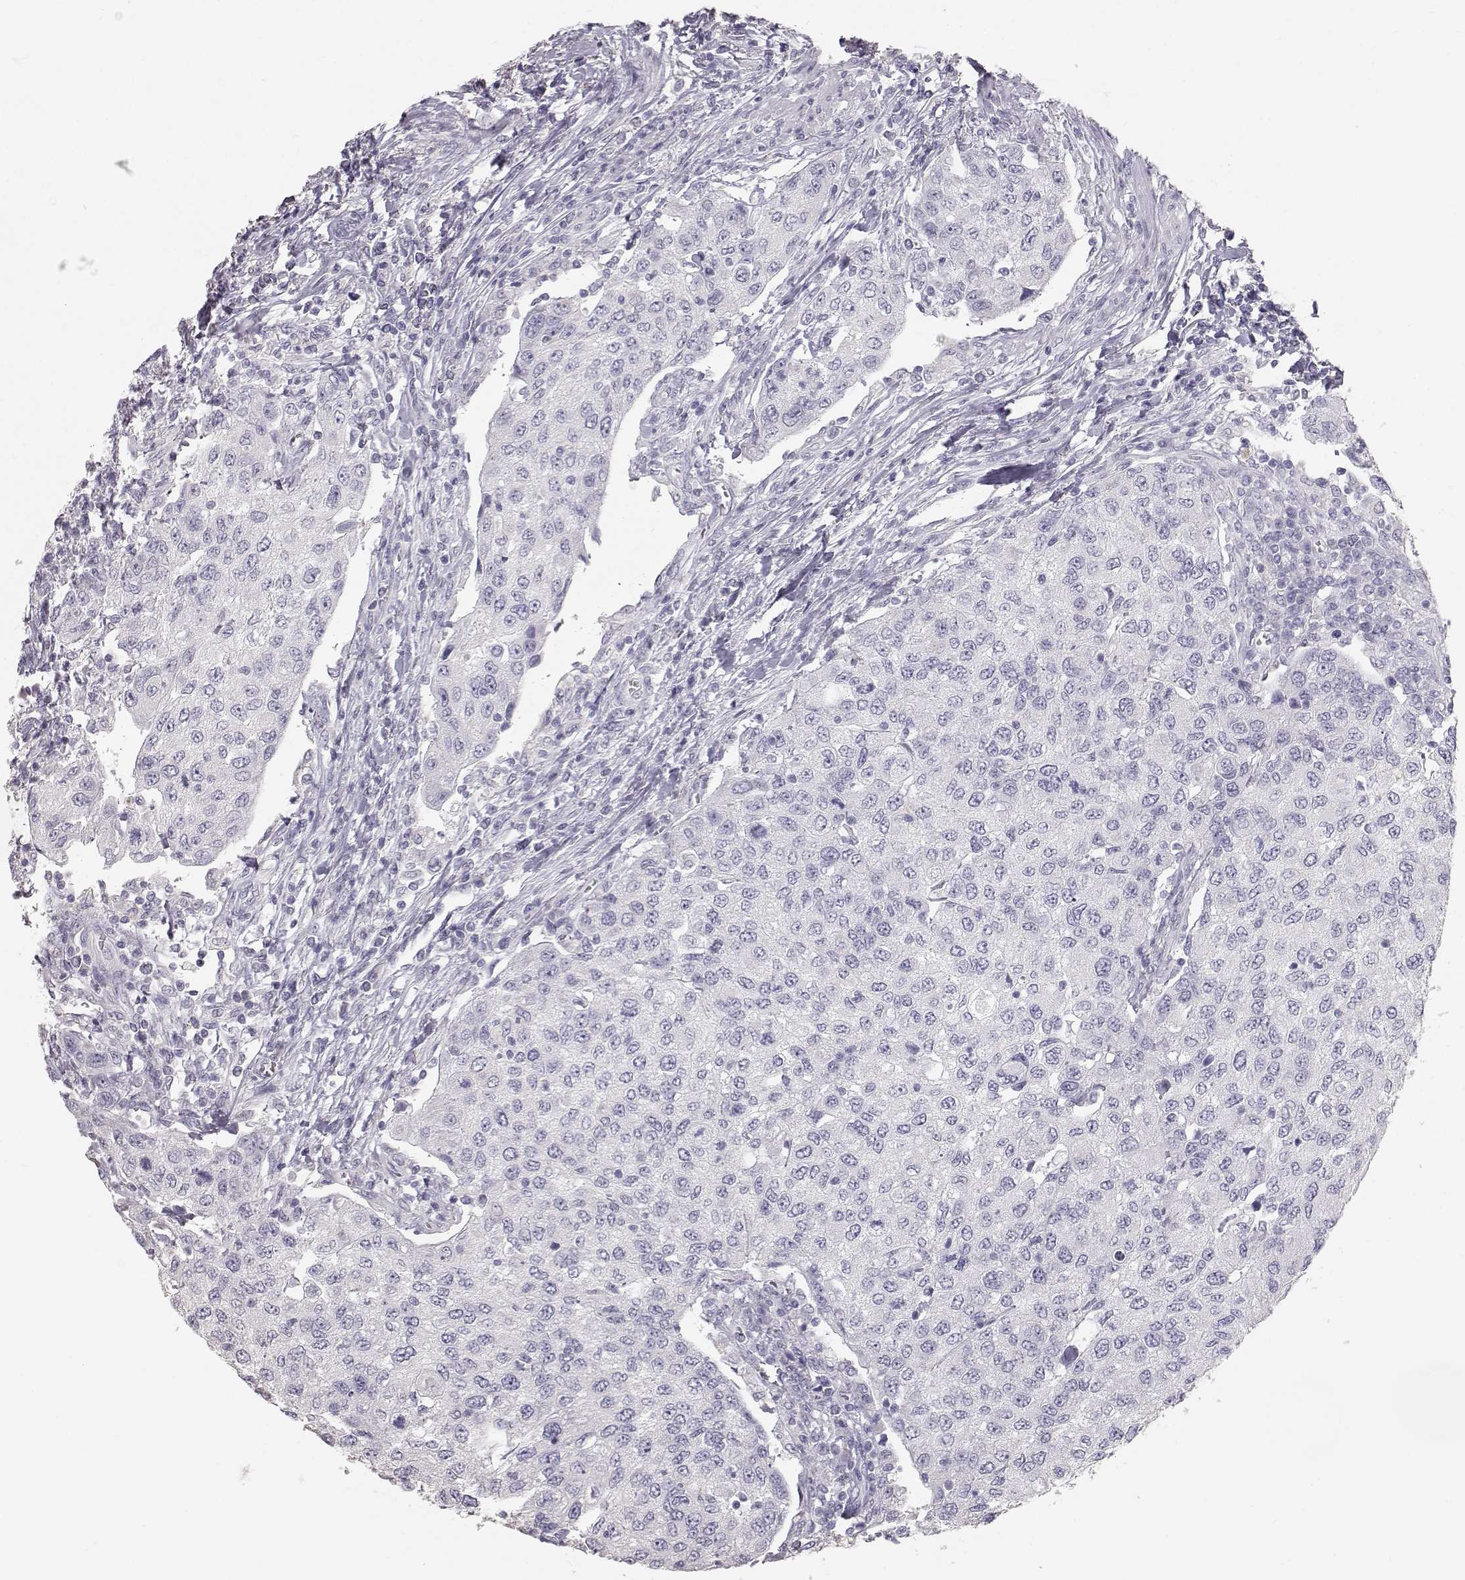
{"staining": {"intensity": "negative", "quantity": "none", "location": "none"}, "tissue": "urothelial cancer", "cell_type": "Tumor cells", "image_type": "cancer", "snomed": [{"axis": "morphology", "description": "Urothelial carcinoma, High grade"}, {"axis": "topography", "description": "Urinary bladder"}], "caption": "This histopathology image is of high-grade urothelial carcinoma stained with immunohistochemistry (IHC) to label a protein in brown with the nuclei are counter-stained blue. There is no staining in tumor cells. (DAB immunohistochemistry (IHC) with hematoxylin counter stain).", "gene": "KRT33A", "patient": {"sex": "female", "age": 78}}